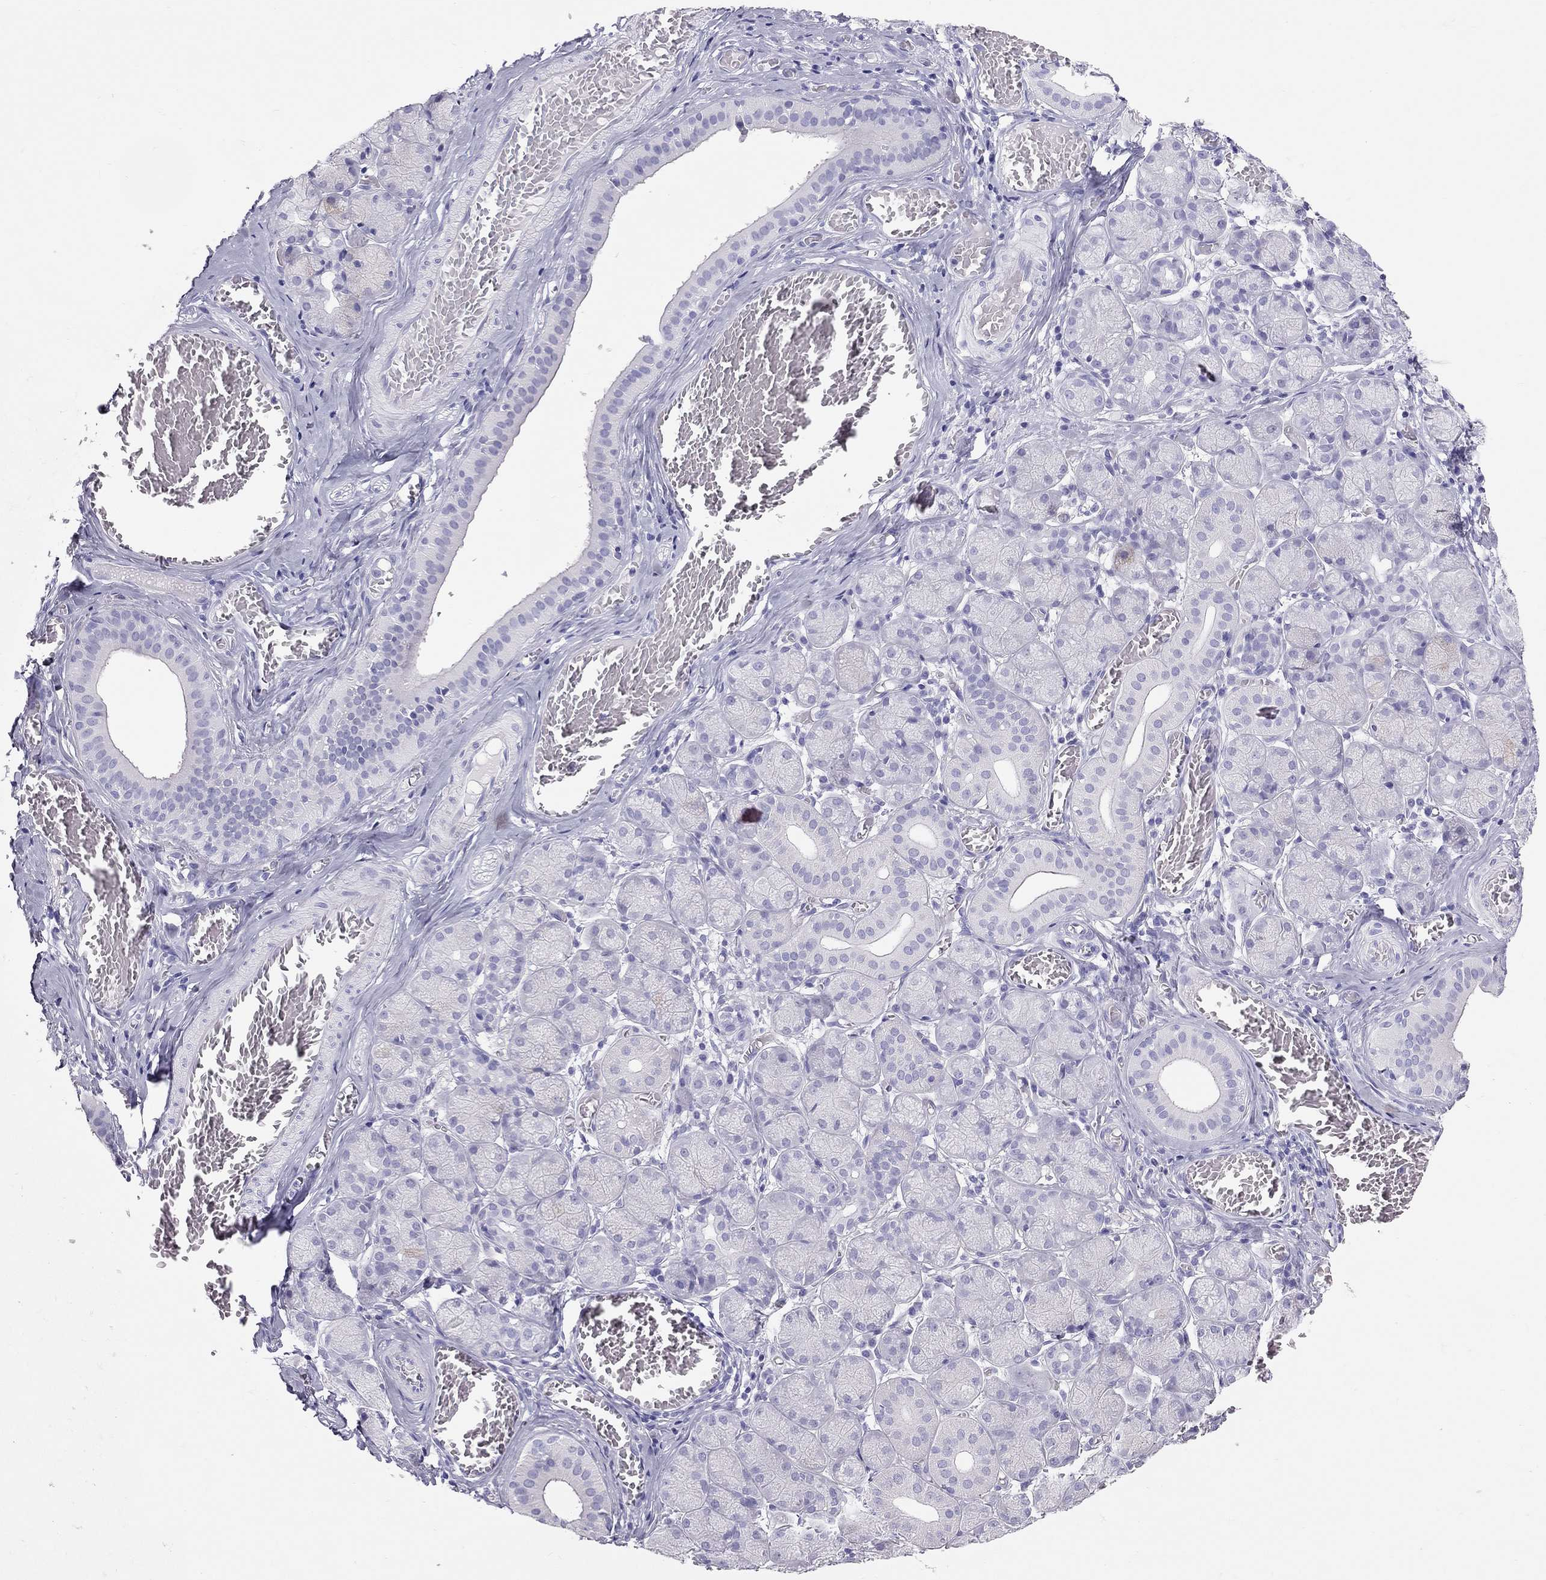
{"staining": {"intensity": "negative", "quantity": "none", "location": "none"}, "tissue": "salivary gland", "cell_type": "Glandular cells", "image_type": "normal", "snomed": [{"axis": "morphology", "description": "Normal tissue, NOS"}, {"axis": "topography", "description": "Salivary gland"}, {"axis": "topography", "description": "Peripheral nerve tissue"}], "caption": "A high-resolution photomicrograph shows immunohistochemistry (IHC) staining of benign salivary gland, which shows no significant staining in glandular cells. Brightfield microscopy of immunohistochemistry stained with DAB (brown) and hematoxylin (blue), captured at high magnification.", "gene": "PSMB11", "patient": {"sex": "female", "age": 24}}